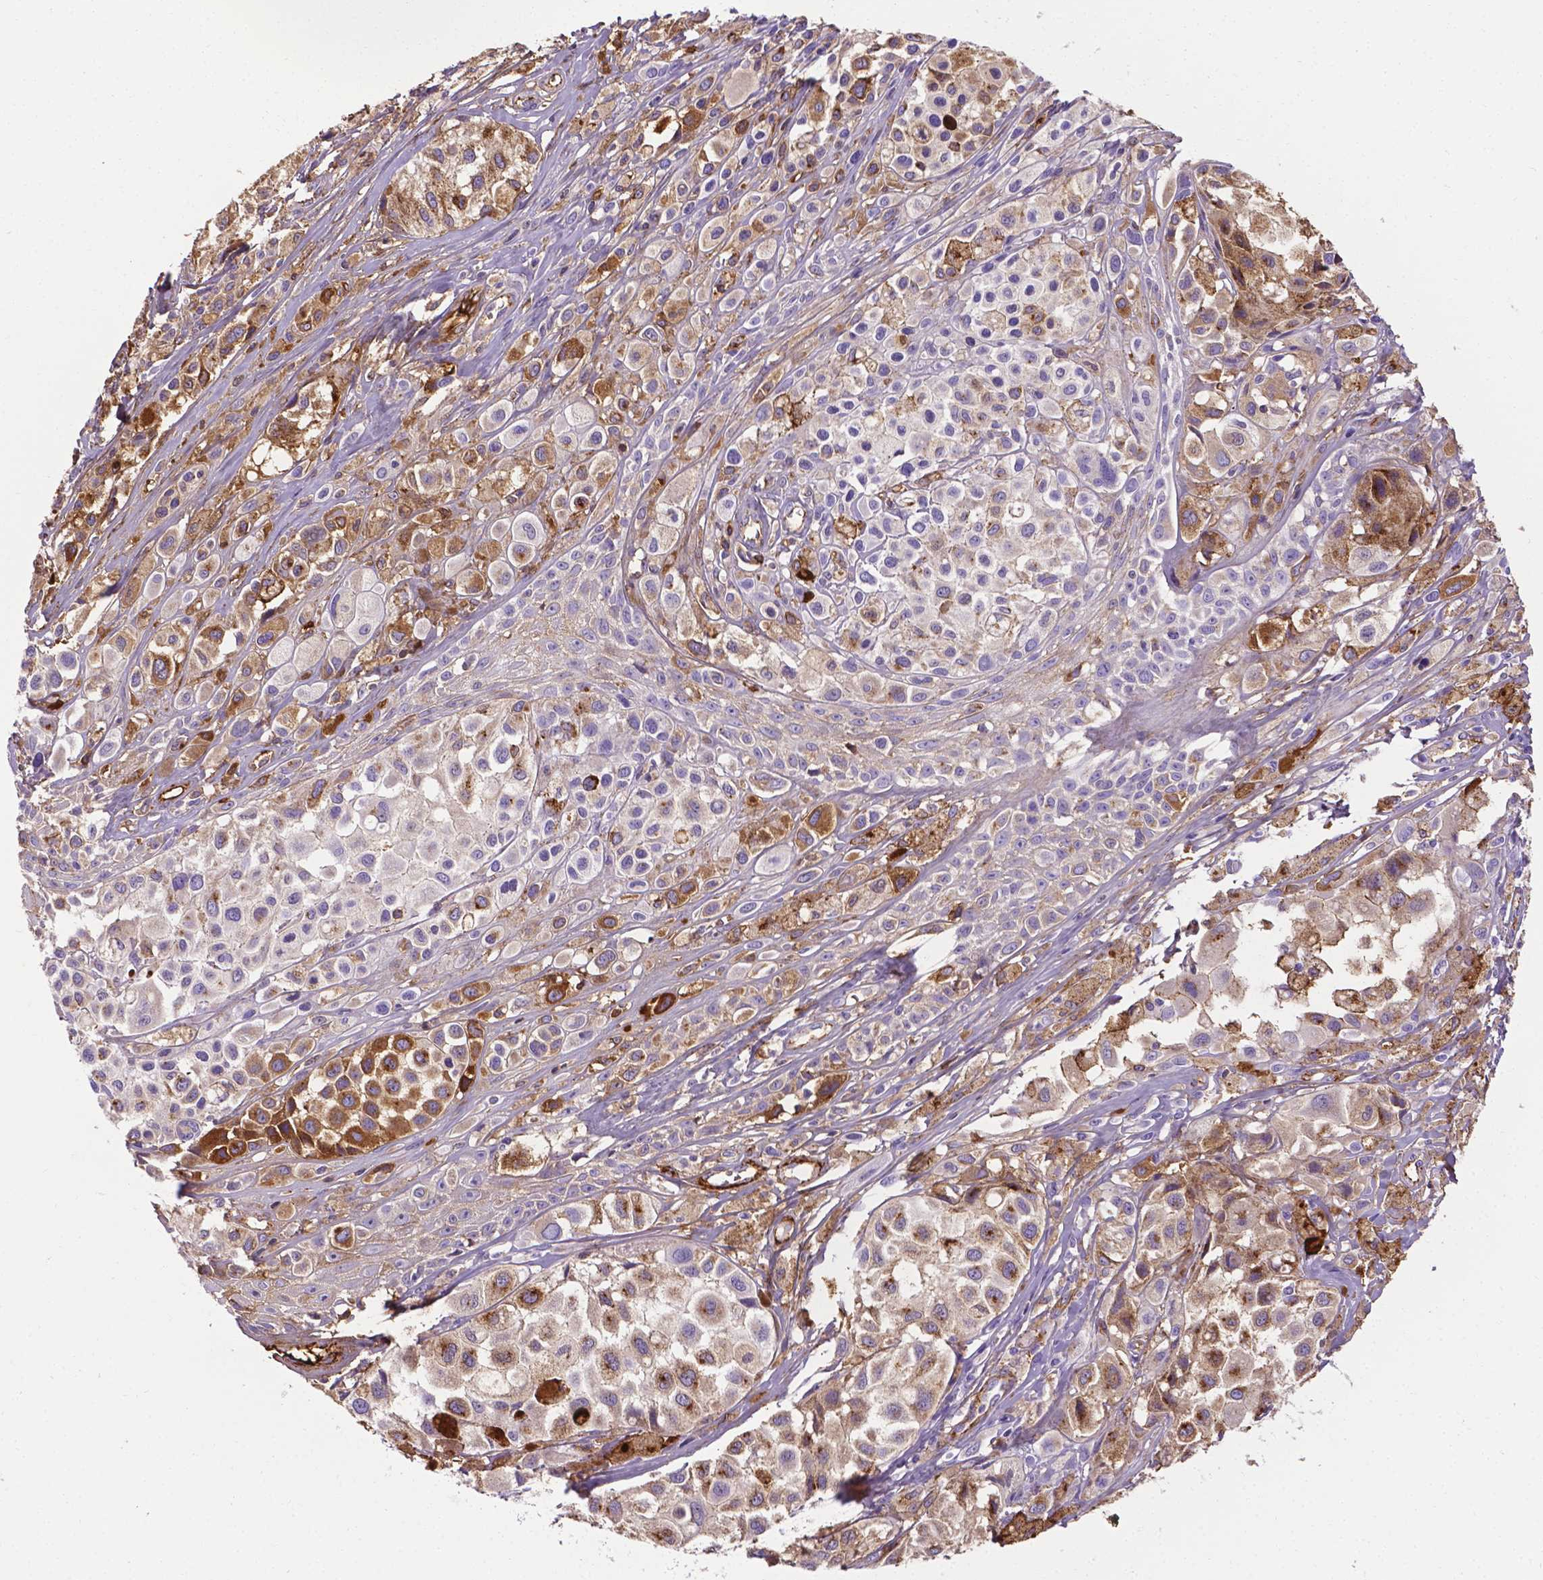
{"staining": {"intensity": "moderate", "quantity": "25%-75%", "location": "cytoplasmic/membranous"}, "tissue": "melanoma", "cell_type": "Tumor cells", "image_type": "cancer", "snomed": [{"axis": "morphology", "description": "Malignant melanoma, NOS"}, {"axis": "topography", "description": "Skin"}], "caption": "Malignant melanoma stained for a protein exhibits moderate cytoplasmic/membranous positivity in tumor cells. The staining was performed using DAB (3,3'-diaminobenzidine), with brown indicating positive protein expression. Nuclei are stained blue with hematoxylin.", "gene": "APOE", "patient": {"sex": "male", "age": 77}}